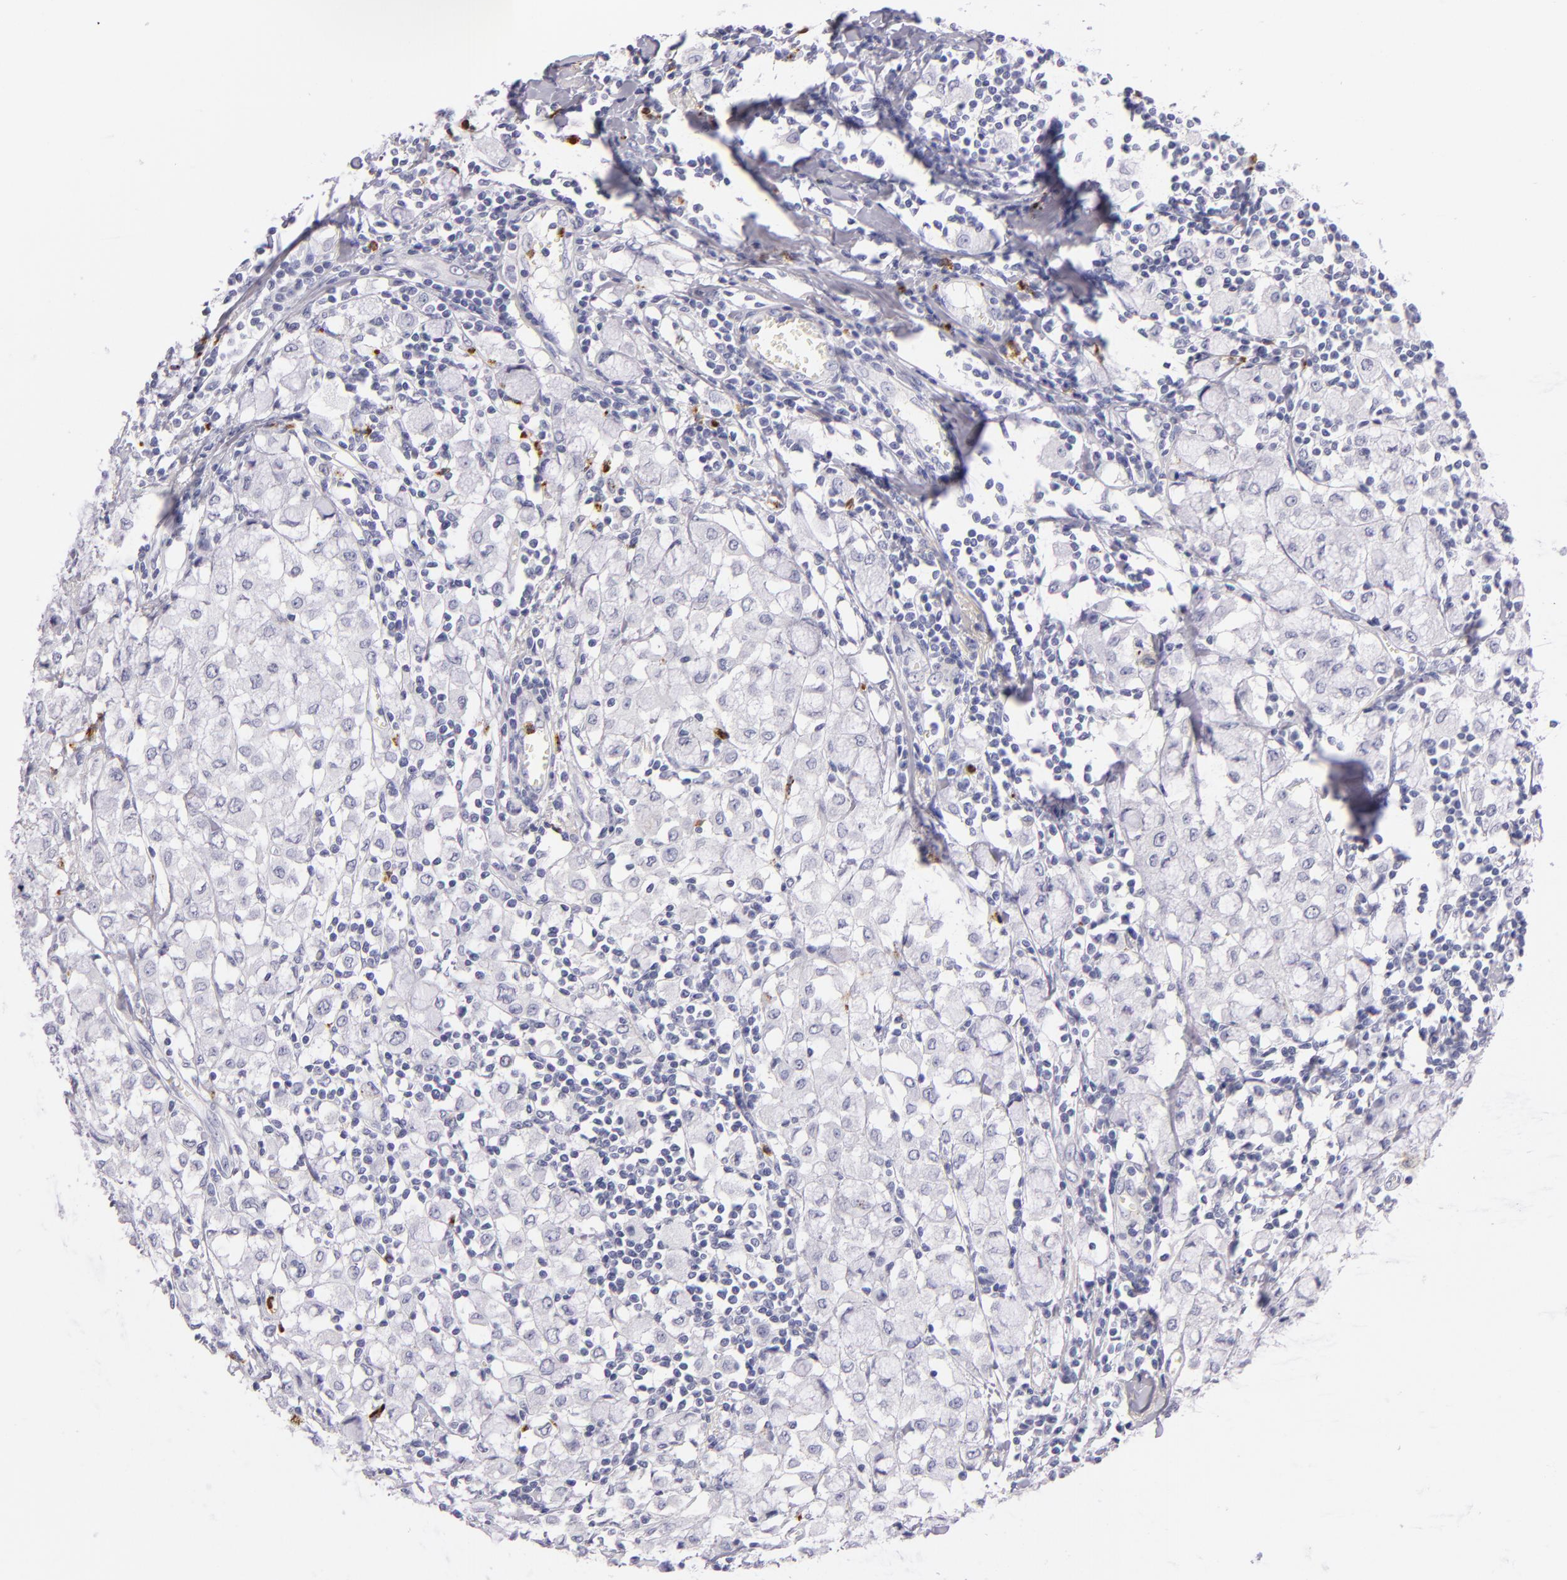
{"staining": {"intensity": "negative", "quantity": "none", "location": "none"}, "tissue": "breast cancer", "cell_type": "Tumor cells", "image_type": "cancer", "snomed": [{"axis": "morphology", "description": "Lobular carcinoma"}, {"axis": "topography", "description": "Breast"}], "caption": "A photomicrograph of breast lobular carcinoma stained for a protein demonstrates no brown staining in tumor cells.", "gene": "CDH3", "patient": {"sex": "female", "age": 85}}